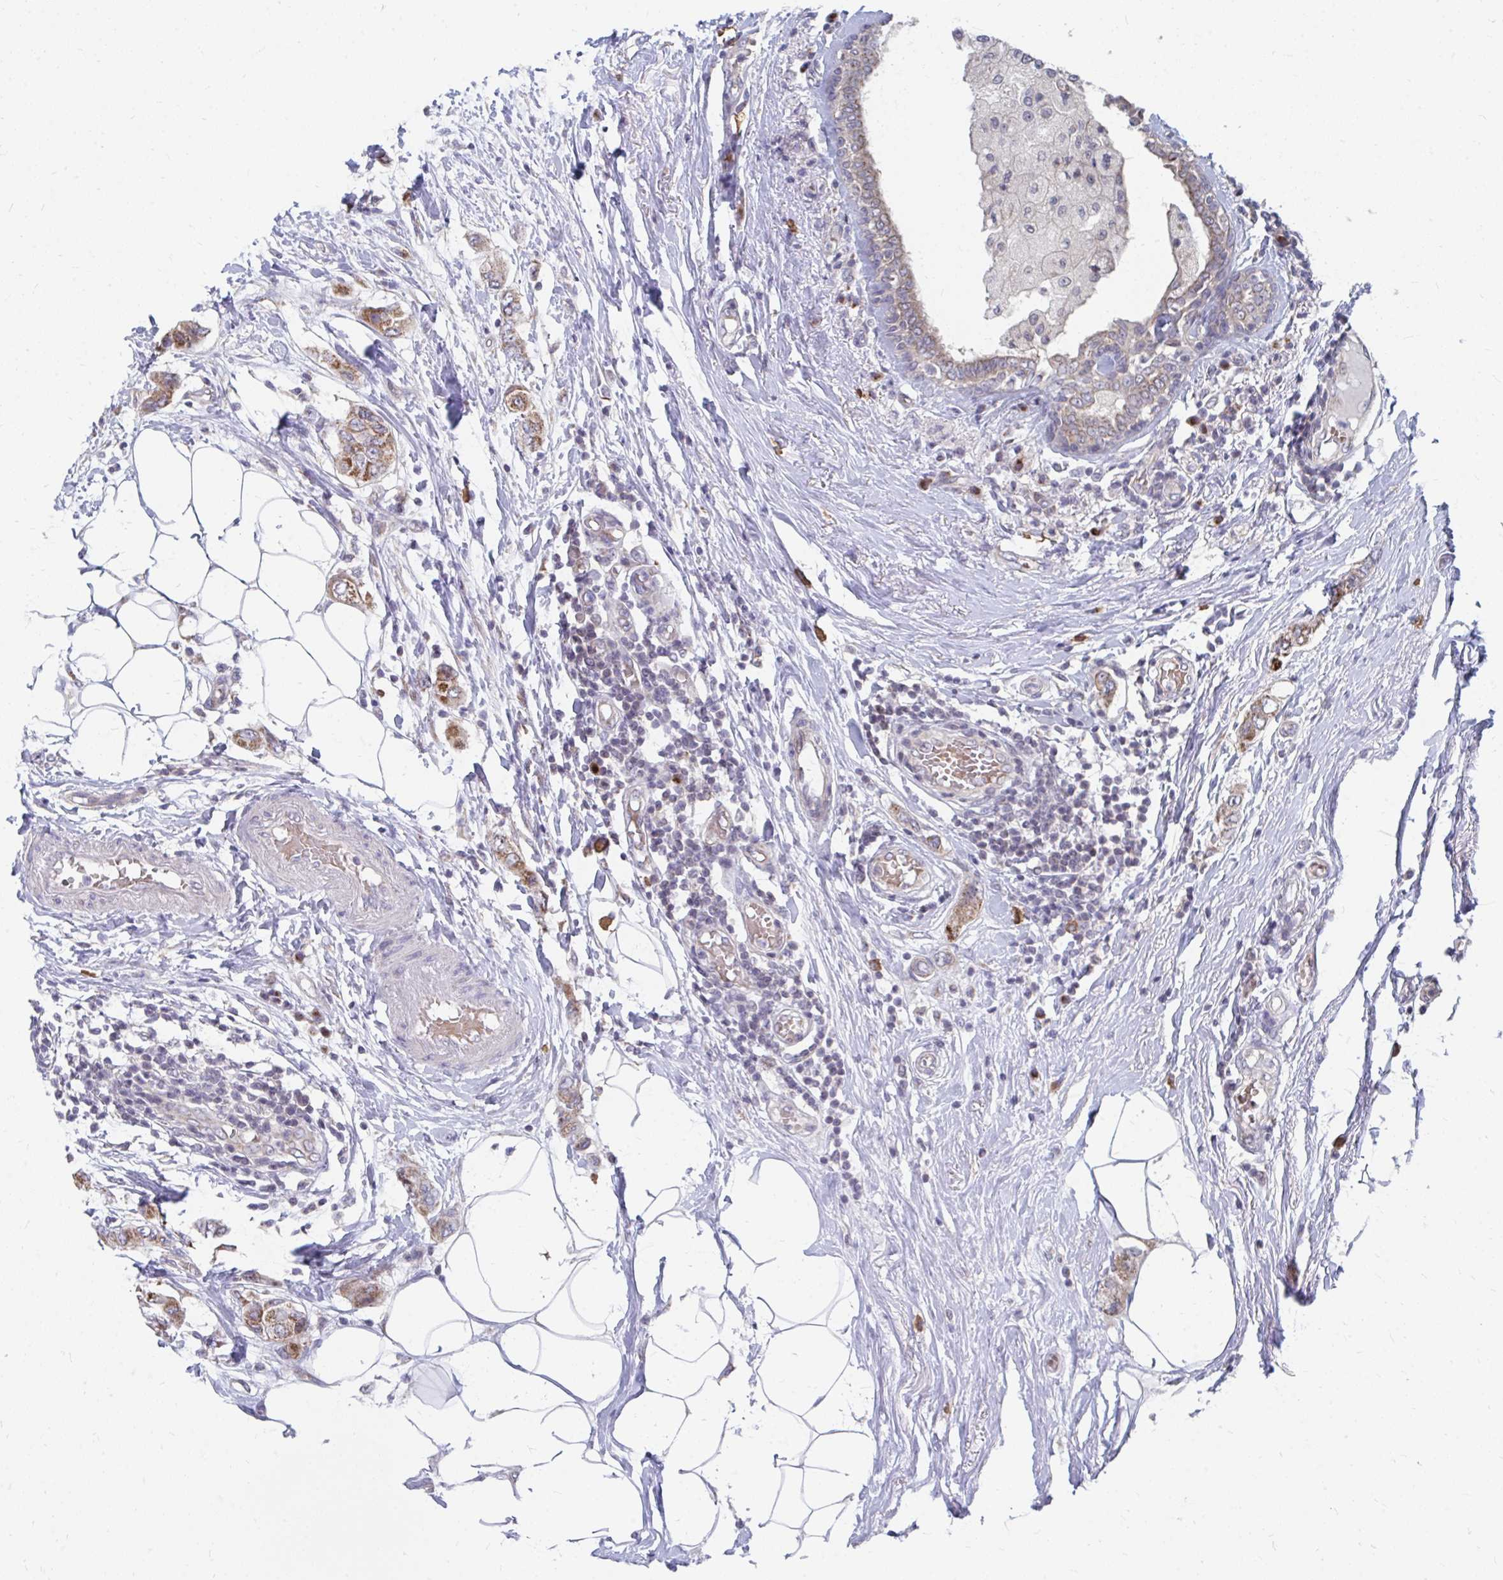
{"staining": {"intensity": "moderate", "quantity": ">75%", "location": "cytoplasmic/membranous"}, "tissue": "breast cancer", "cell_type": "Tumor cells", "image_type": "cancer", "snomed": [{"axis": "morphology", "description": "Lobular carcinoma"}, {"axis": "topography", "description": "Breast"}], "caption": "There is medium levels of moderate cytoplasmic/membranous positivity in tumor cells of breast cancer, as demonstrated by immunohistochemical staining (brown color).", "gene": "PABIR3", "patient": {"sex": "female", "age": 51}}